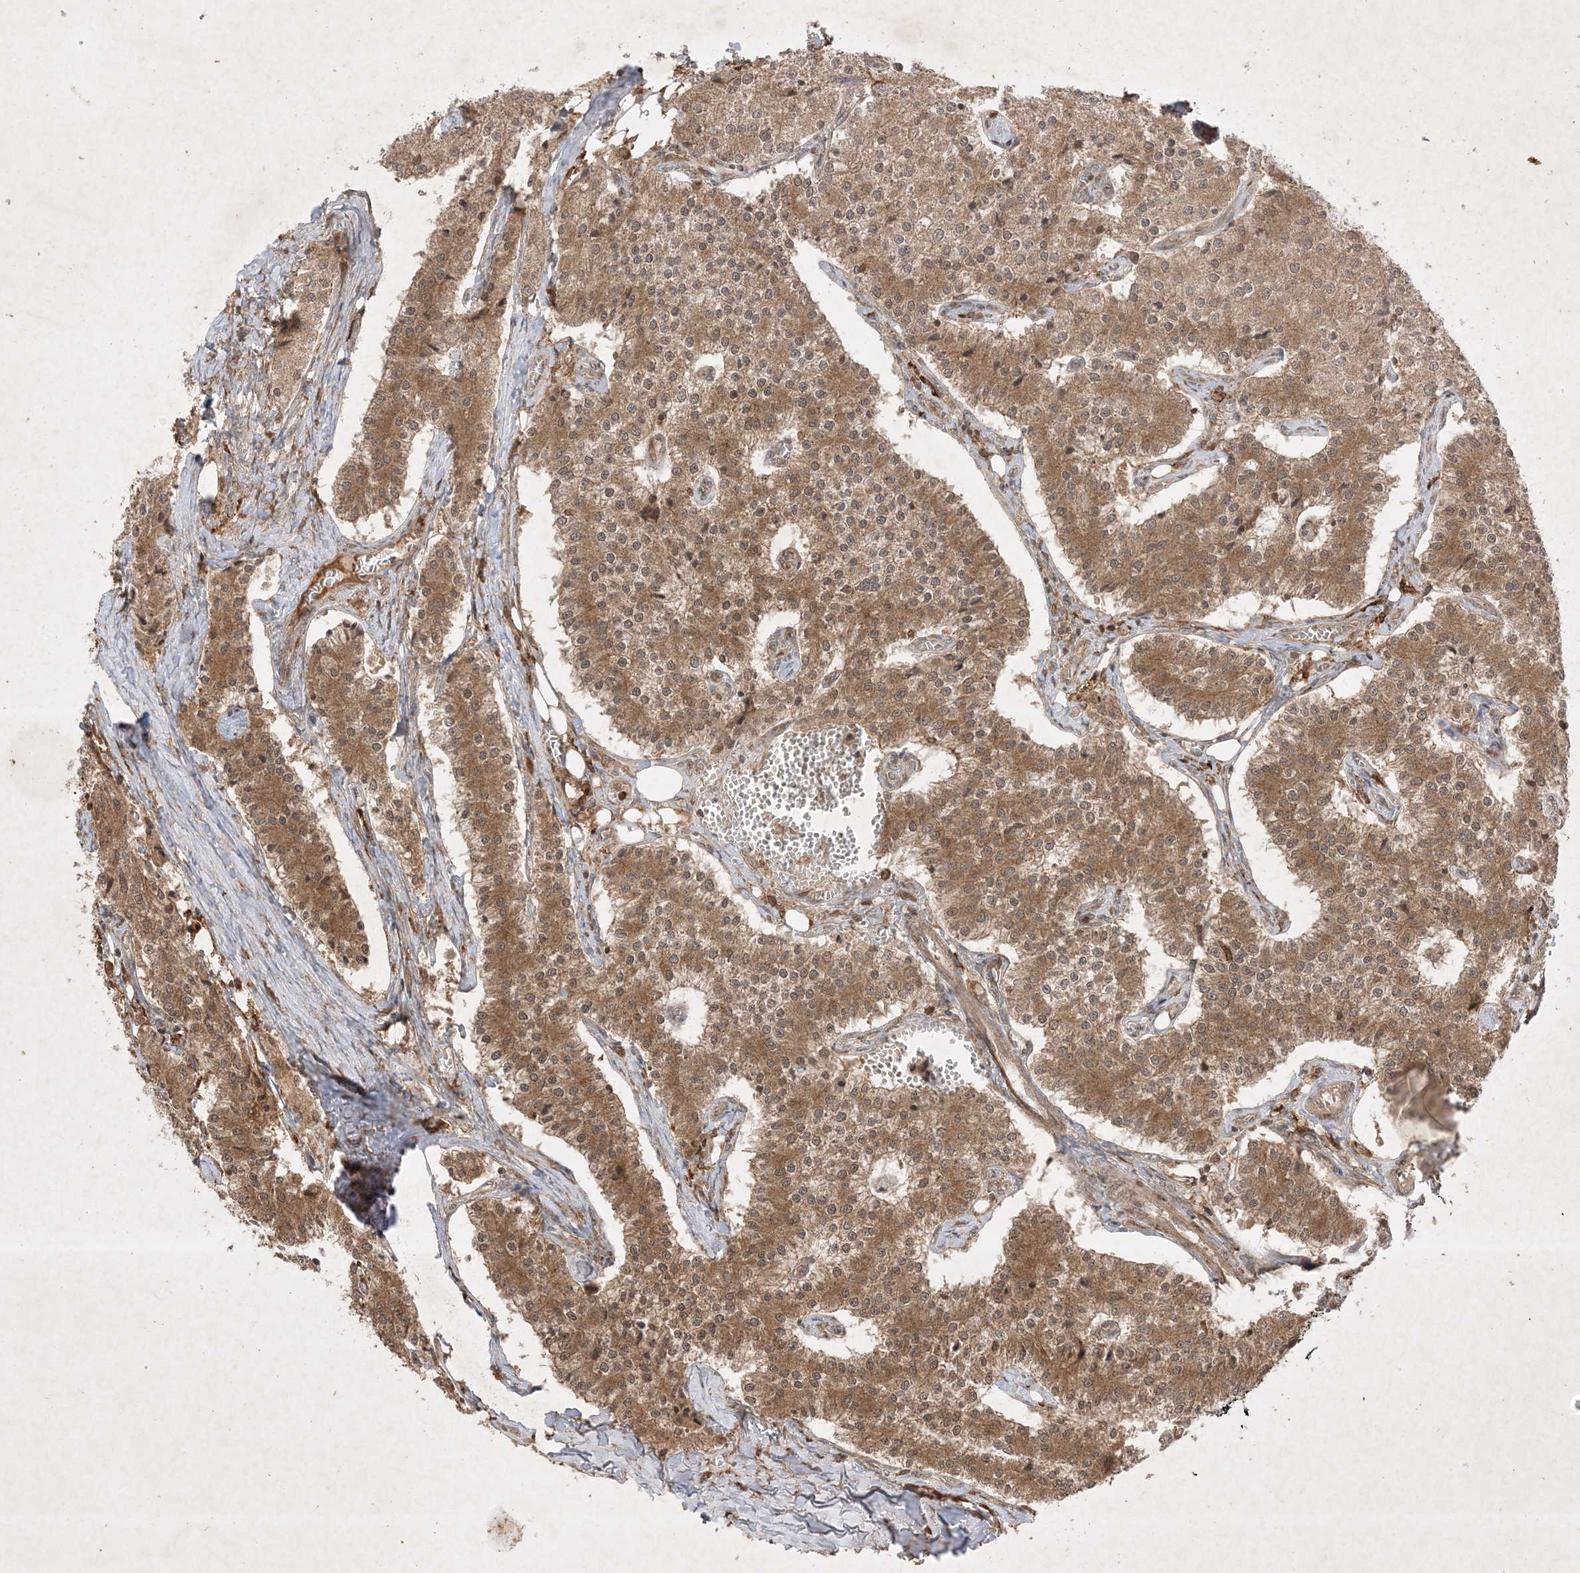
{"staining": {"intensity": "moderate", "quantity": ">75%", "location": "cytoplasmic/membranous,nuclear"}, "tissue": "carcinoid", "cell_type": "Tumor cells", "image_type": "cancer", "snomed": [{"axis": "morphology", "description": "Carcinoid, malignant, NOS"}, {"axis": "topography", "description": "Colon"}], "caption": "Human carcinoid stained for a protein (brown) demonstrates moderate cytoplasmic/membranous and nuclear positive staining in about >75% of tumor cells.", "gene": "PTK6", "patient": {"sex": "female", "age": 52}}